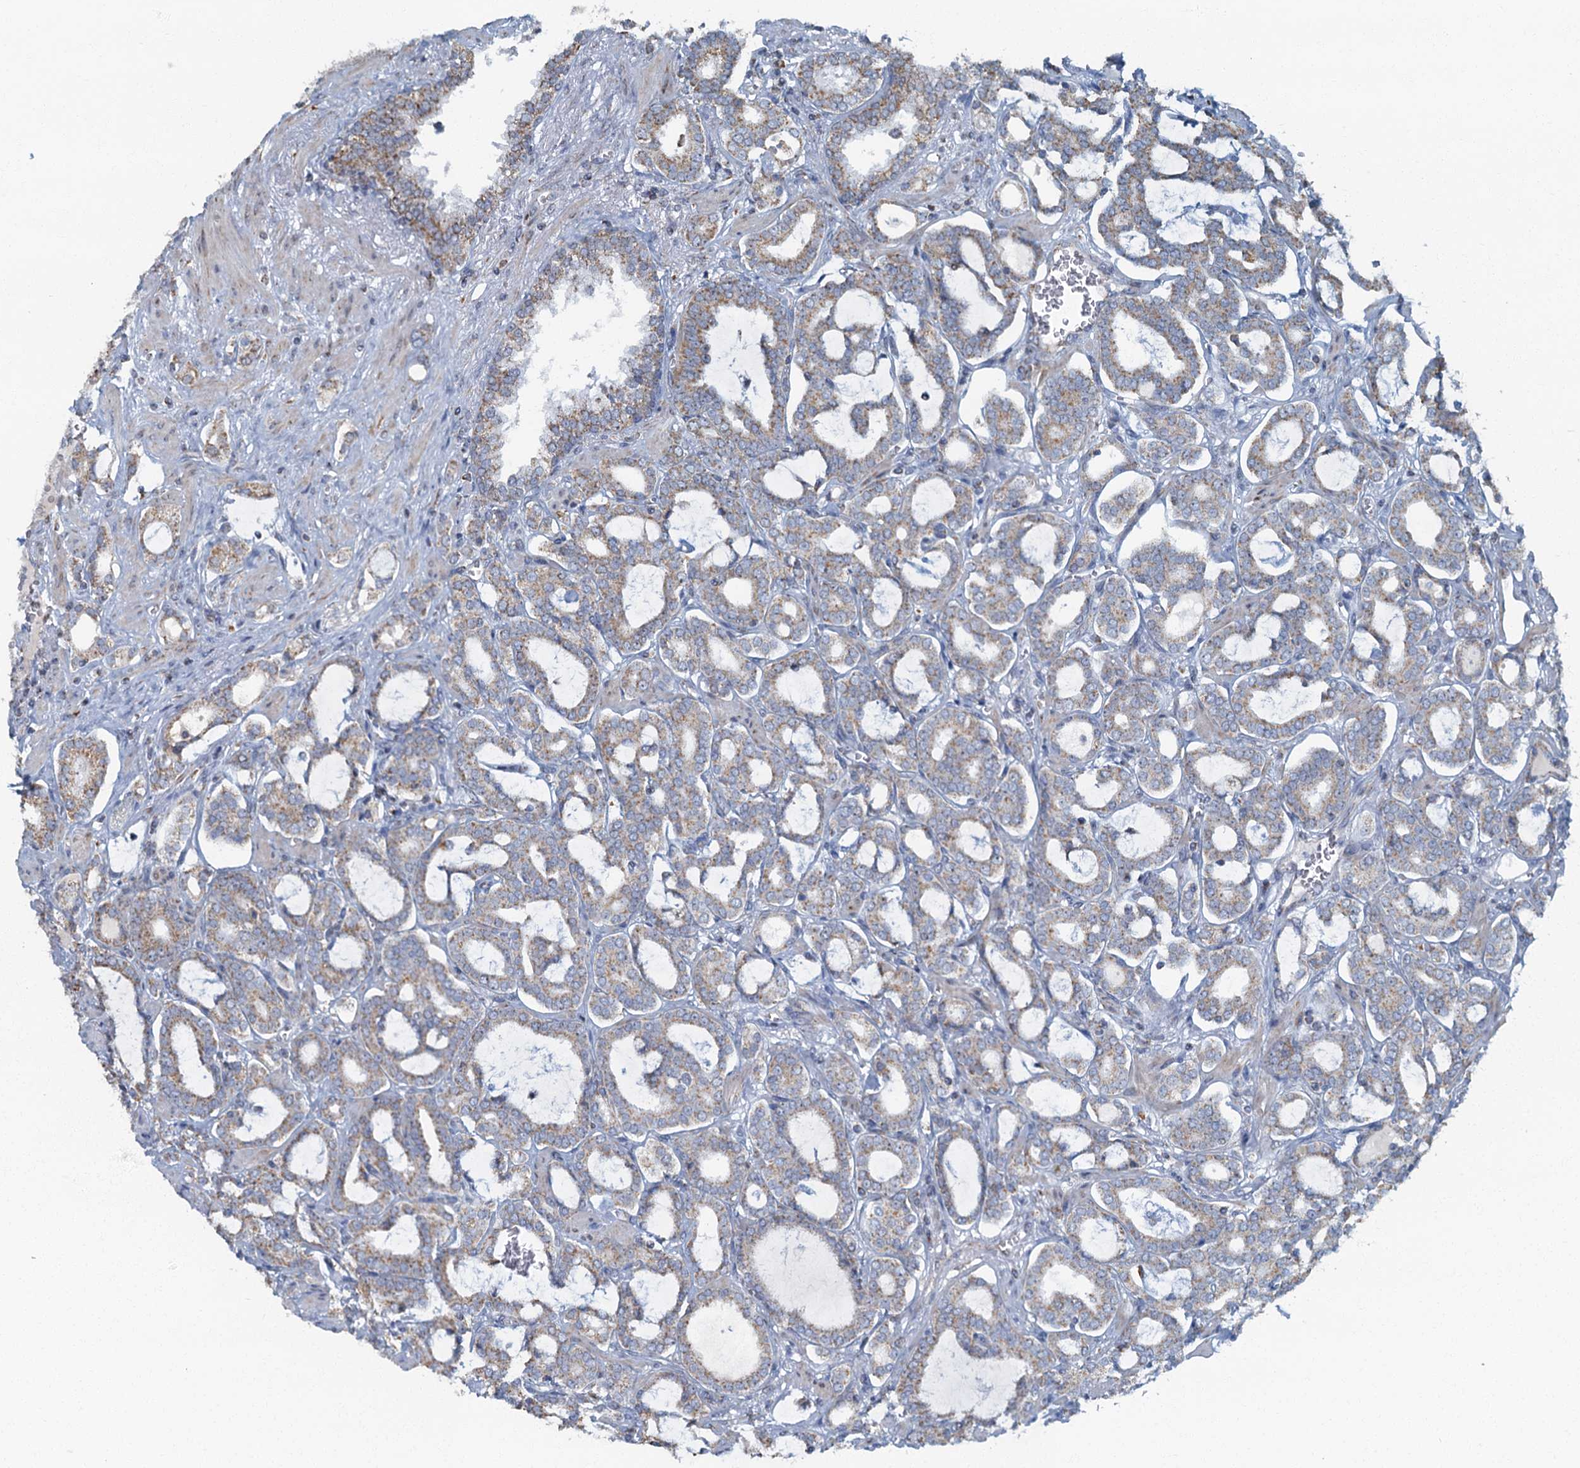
{"staining": {"intensity": "weak", "quantity": "25%-75%", "location": "cytoplasmic/membranous"}, "tissue": "prostate cancer", "cell_type": "Tumor cells", "image_type": "cancer", "snomed": [{"axis": "morphology", "description": "Adenocarcinoma, High grade"}, {"axis": "topography", "description": "Prostate and seminal vesicle, NOS"}], "caption": "Approximately 25%-75% of tumor cells in human prostate cancer (high-grade adenocarcinoma) show weak cytoplasmic/membranous protein expression as visualized by brown immunohistochemical staining.", "gene": "RAD9B", "patient": {"sex": "male", "age": 67}}